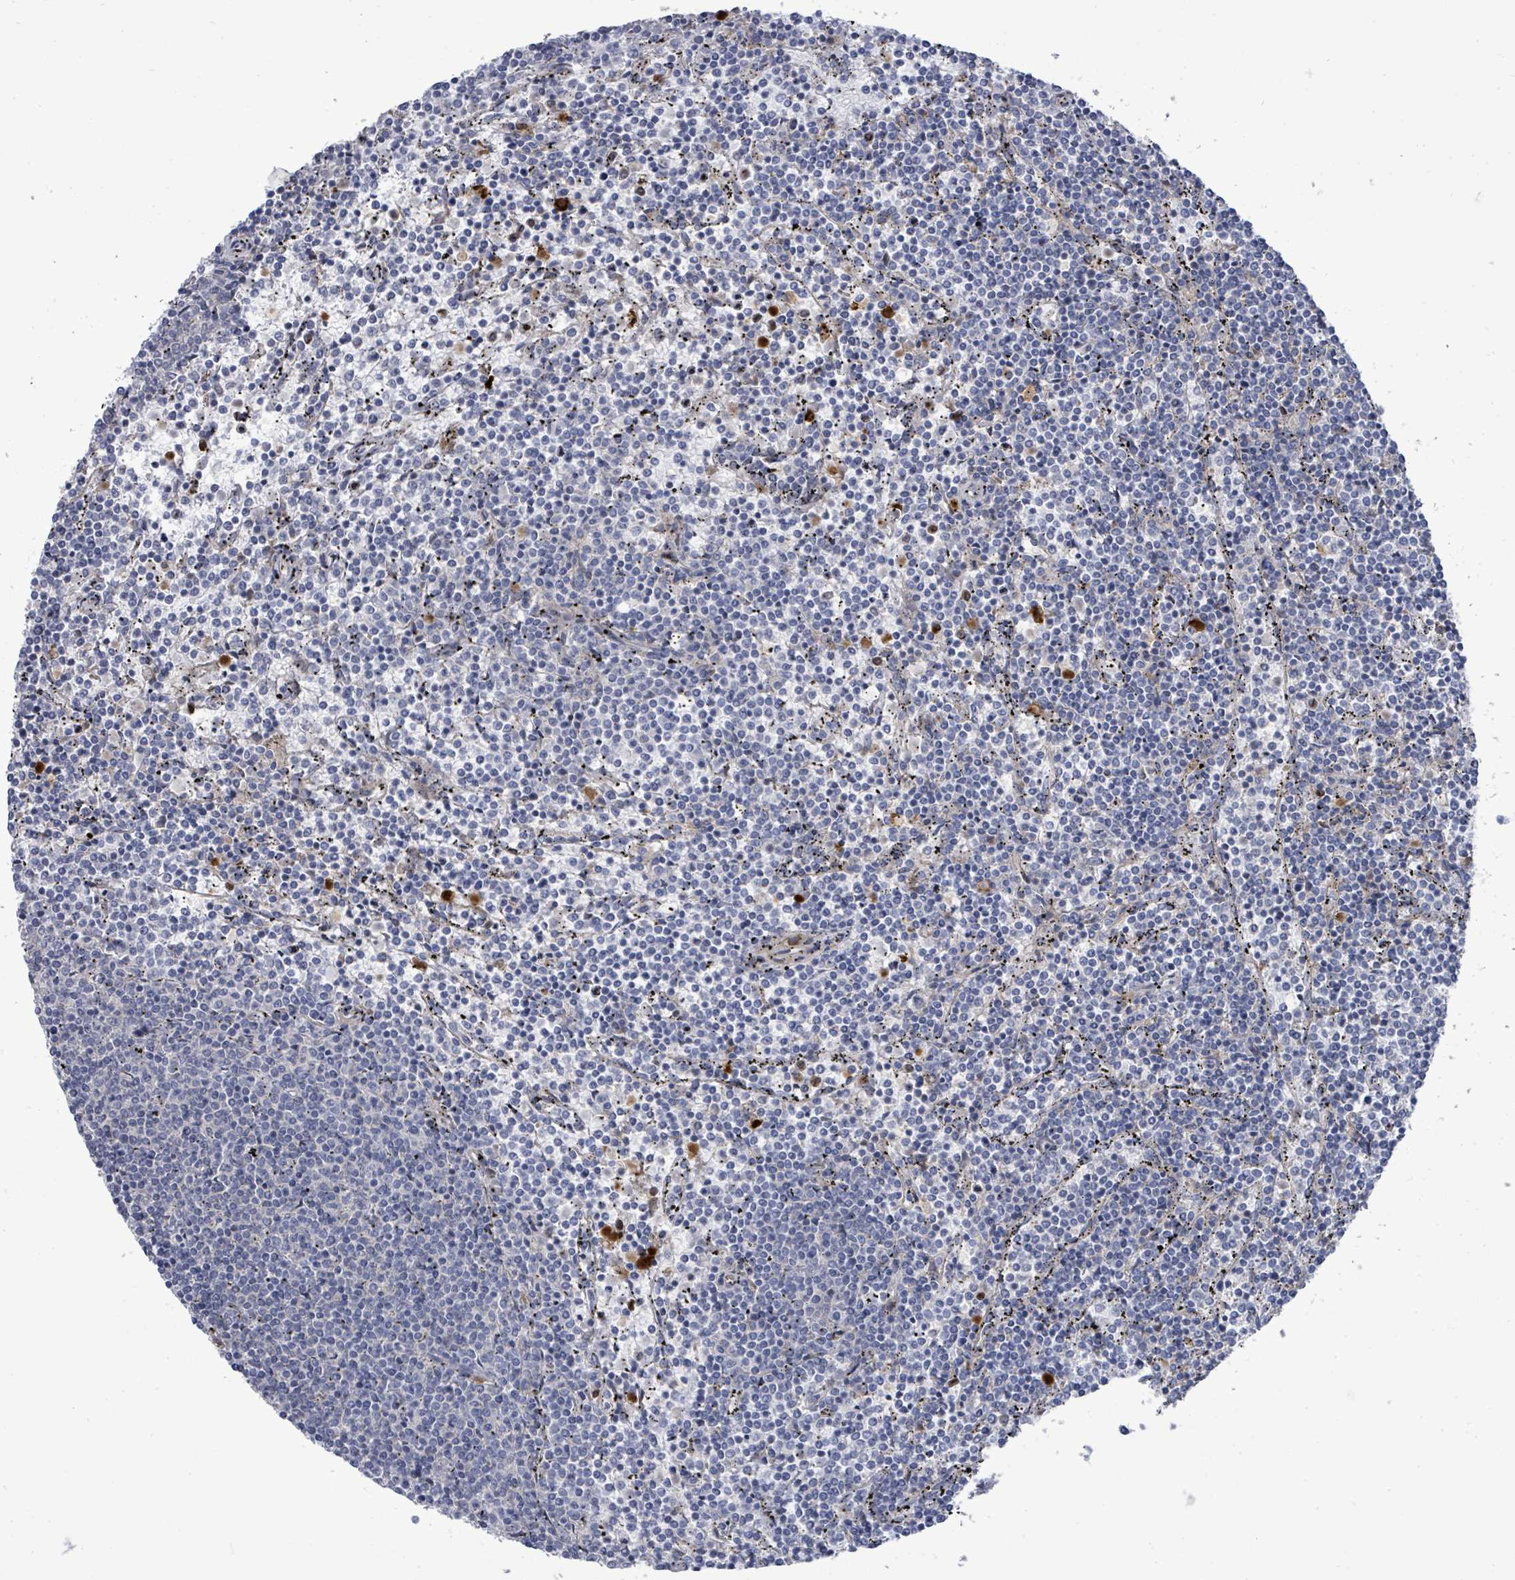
{"staining": {"intensity": "negative", "quantity": "none", "location": "none"}, "tissue": "lymphoma", "cell_type": "Tumor cells", "image_type": "cancer", "snomed": [{"axis": "morphology", "description": "Malignant lymphoma, non-Hodgkin's type, Low grade"}, {"axis": "topography", "description": "Spleen"}], "caption": "Lymphoma was stained to show a protein in brown. There is no significant expression in tumor cells.", "gene": "SAR1A", "patient": {"sex": "female", "age": 50}}